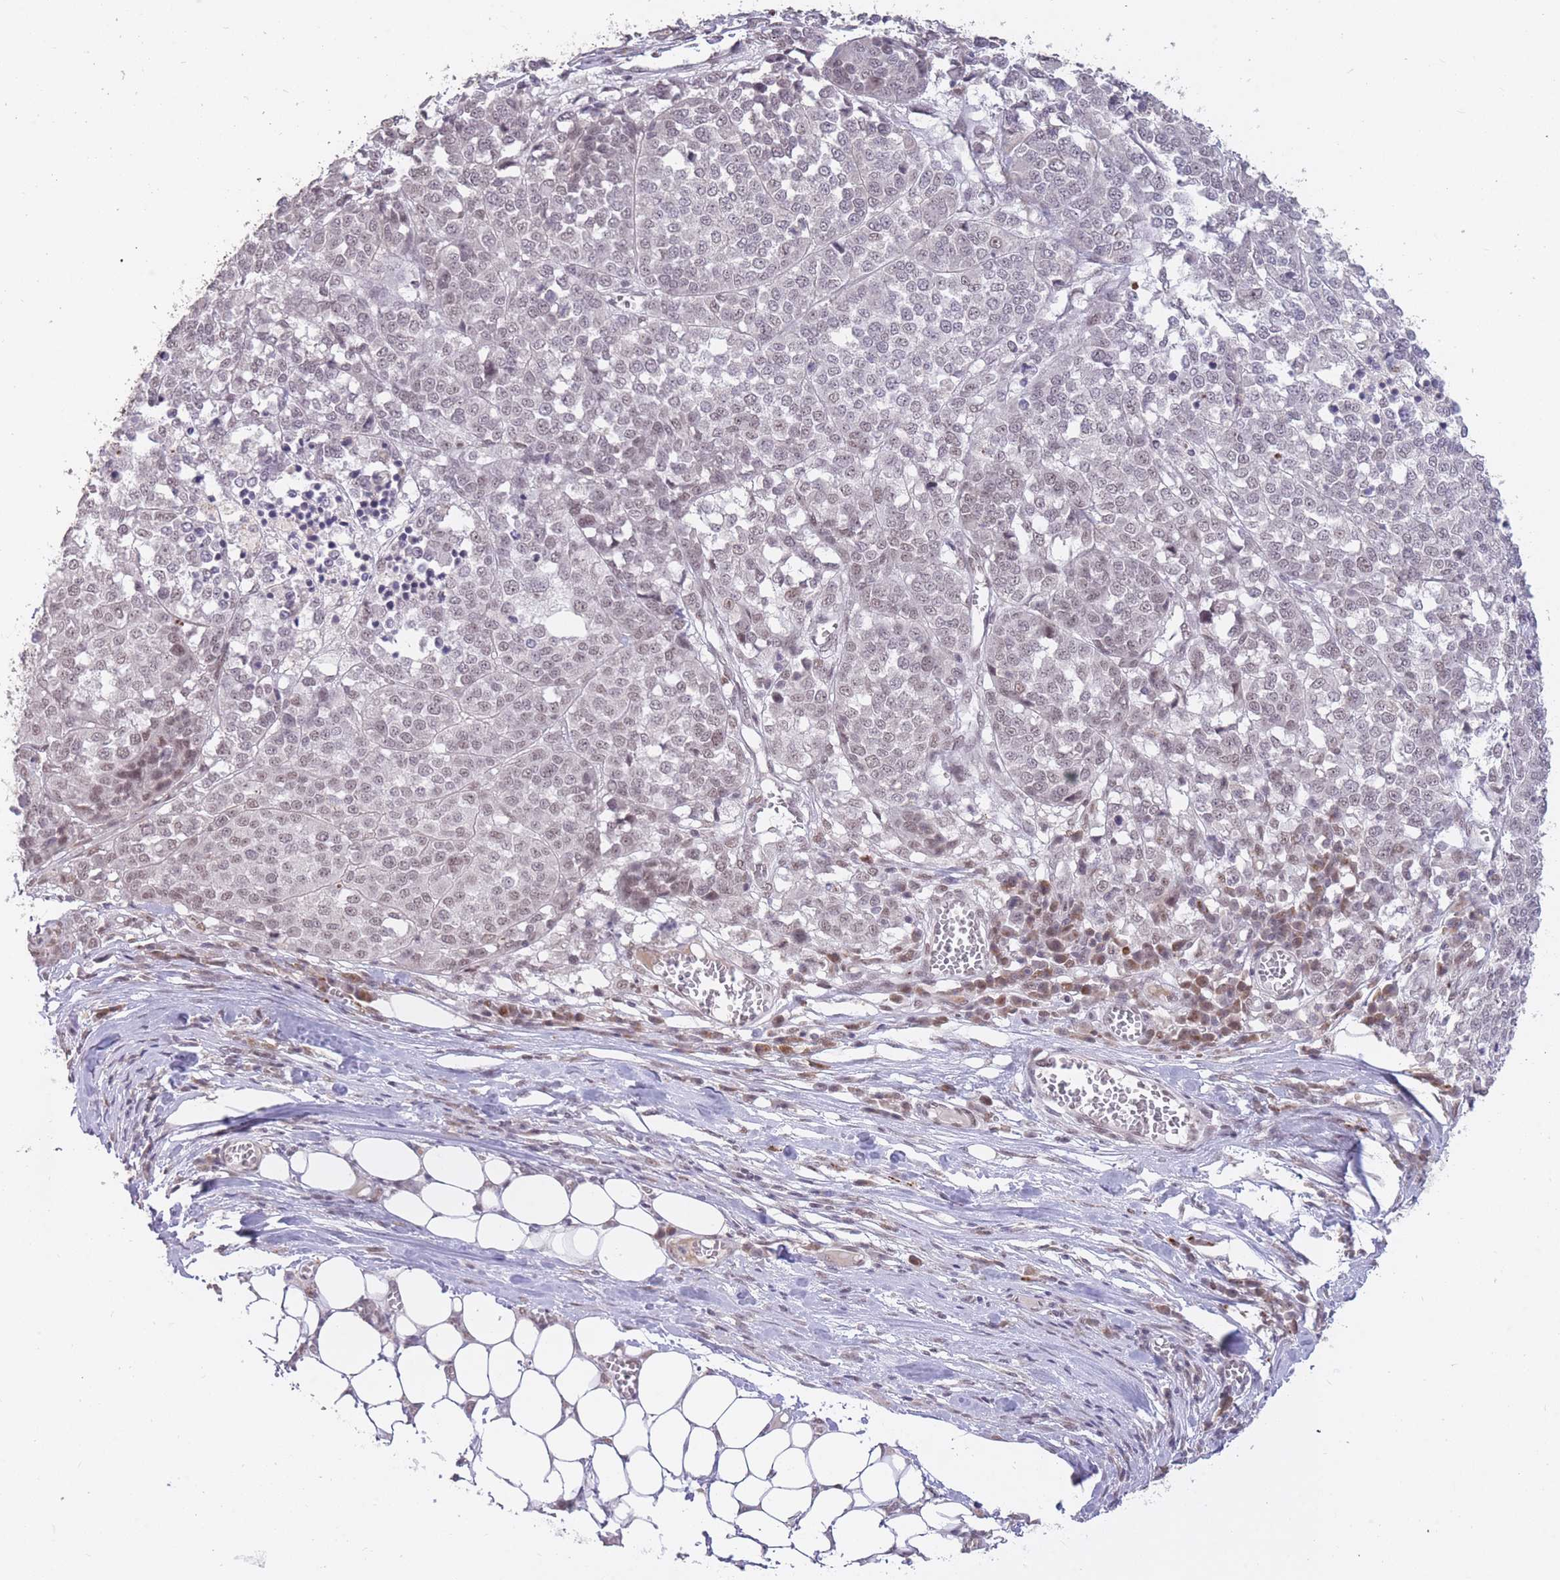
{"staining": {"intensity": "negative", "quantity": "none", "location": "none"}, "tissue": "melanoma", "cell_type": "Tumor cells", "image_type": "cancer", "snomed": [{"axis": "morphology", "description": "Malignant melanoma, Metastatic site"}, {"axis": "topography", "description": "Lymph node"}], "caption": "Immunohistochemistry (IHC) photomicrograph of neoplastic tissue: malignant melanoma (metastatic site) stained with DAB (3,3'-diaminobenzidine) displays no significant protein expression in tumor cells.", "gene": "HNRNPUL1", "patient": {"sex": "male", "age": 44}}